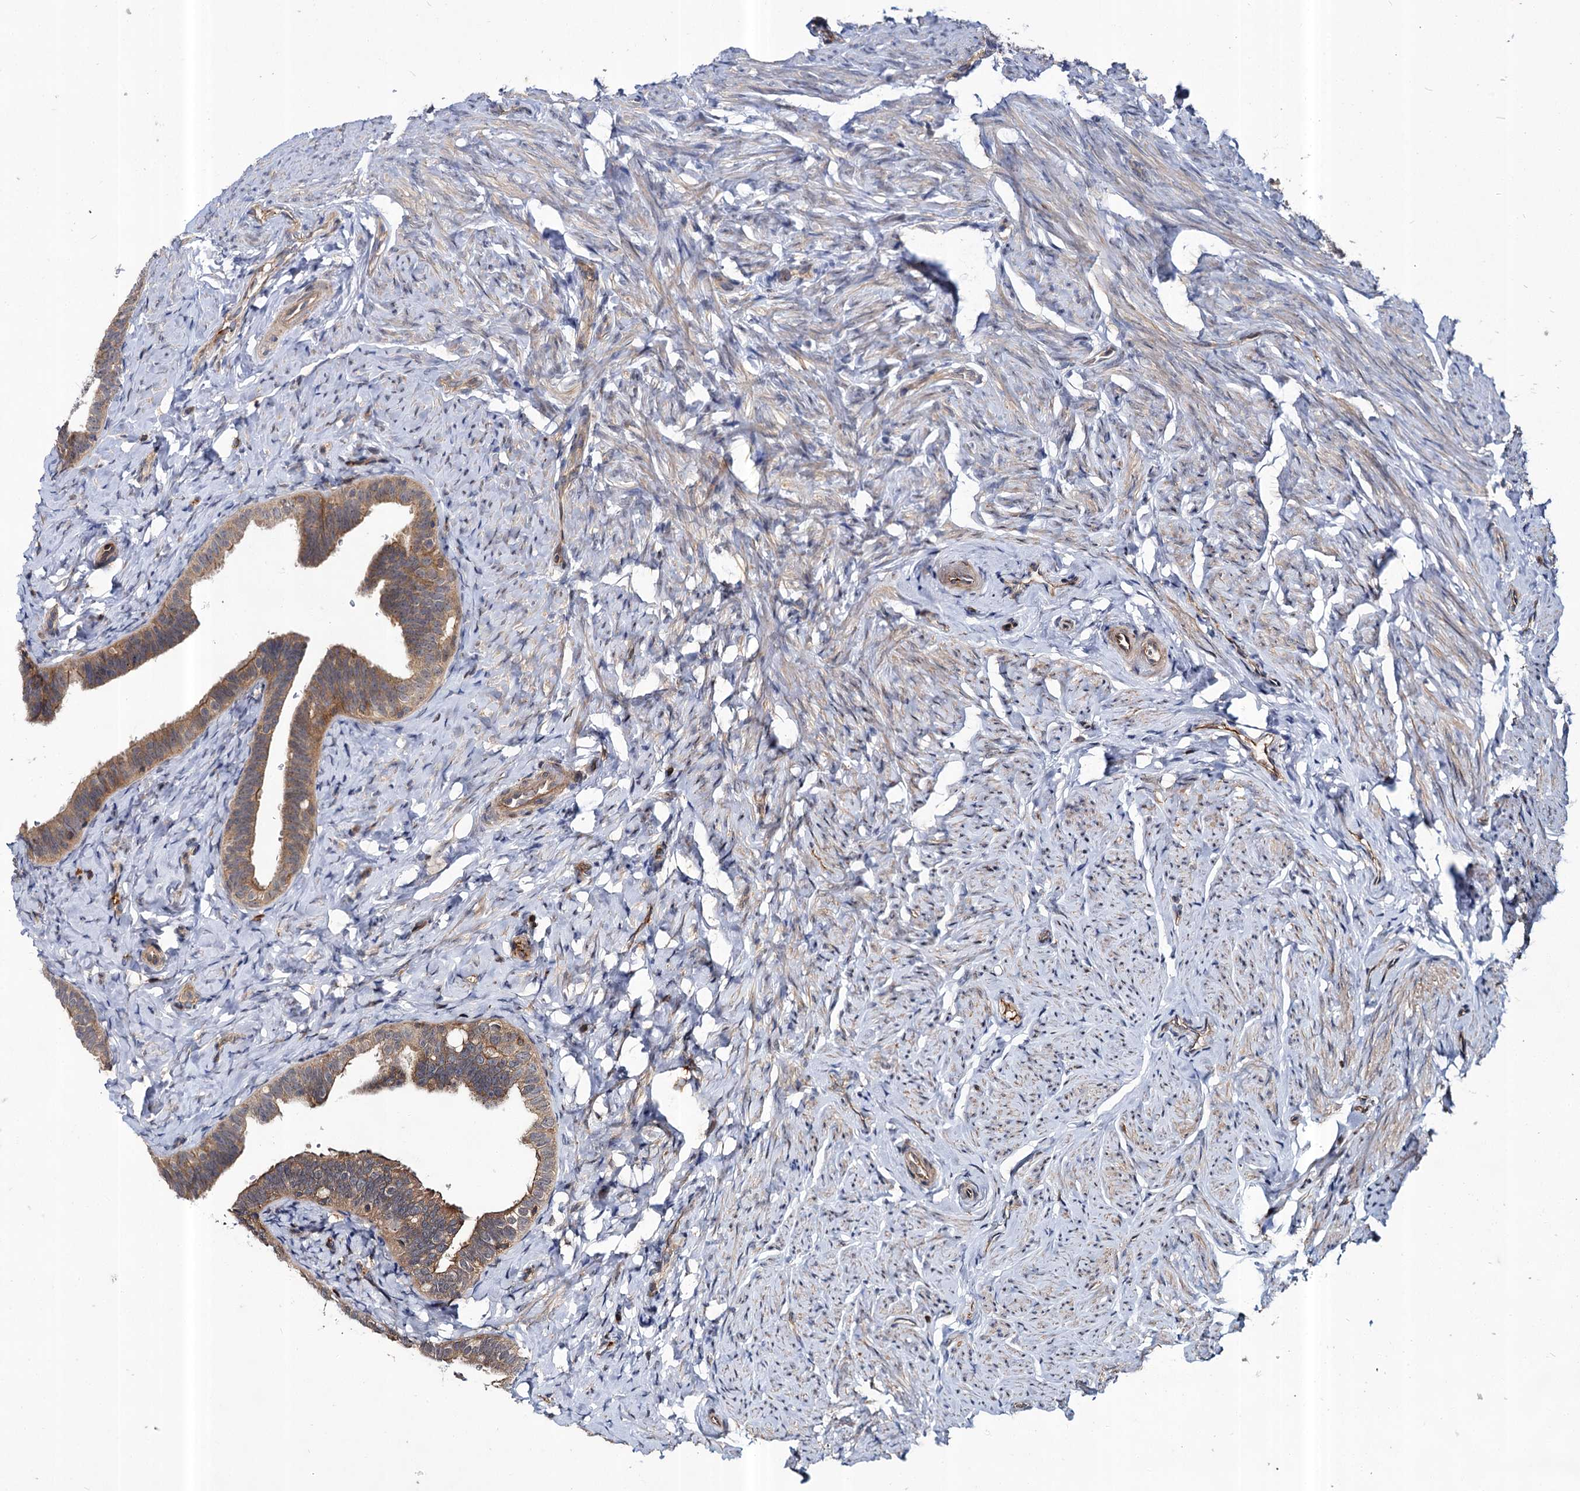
{"staining": {"intensity": "moderate", "quantity": ">75%", "location": "cytoplasmic/membranous"}, "tissue": "fallopian tube", "cell_type": "Glandular cells", "image_type": "normal", "snomed": [{"axis": "morphology", "description": "Normal tissue, NOS"}, {"axis": "topography", "description": "Fallopian tube"}], "caption": "Moderate cytoplasmic/membranous positivity is identified in approximately >75% of glandular cells in normal fallopian tube. (brown staining indicates protein expression, while blue staining denotes nuclei).", "gene": "ABLIM1", "patient": {"sex": "female", "age": 39}}